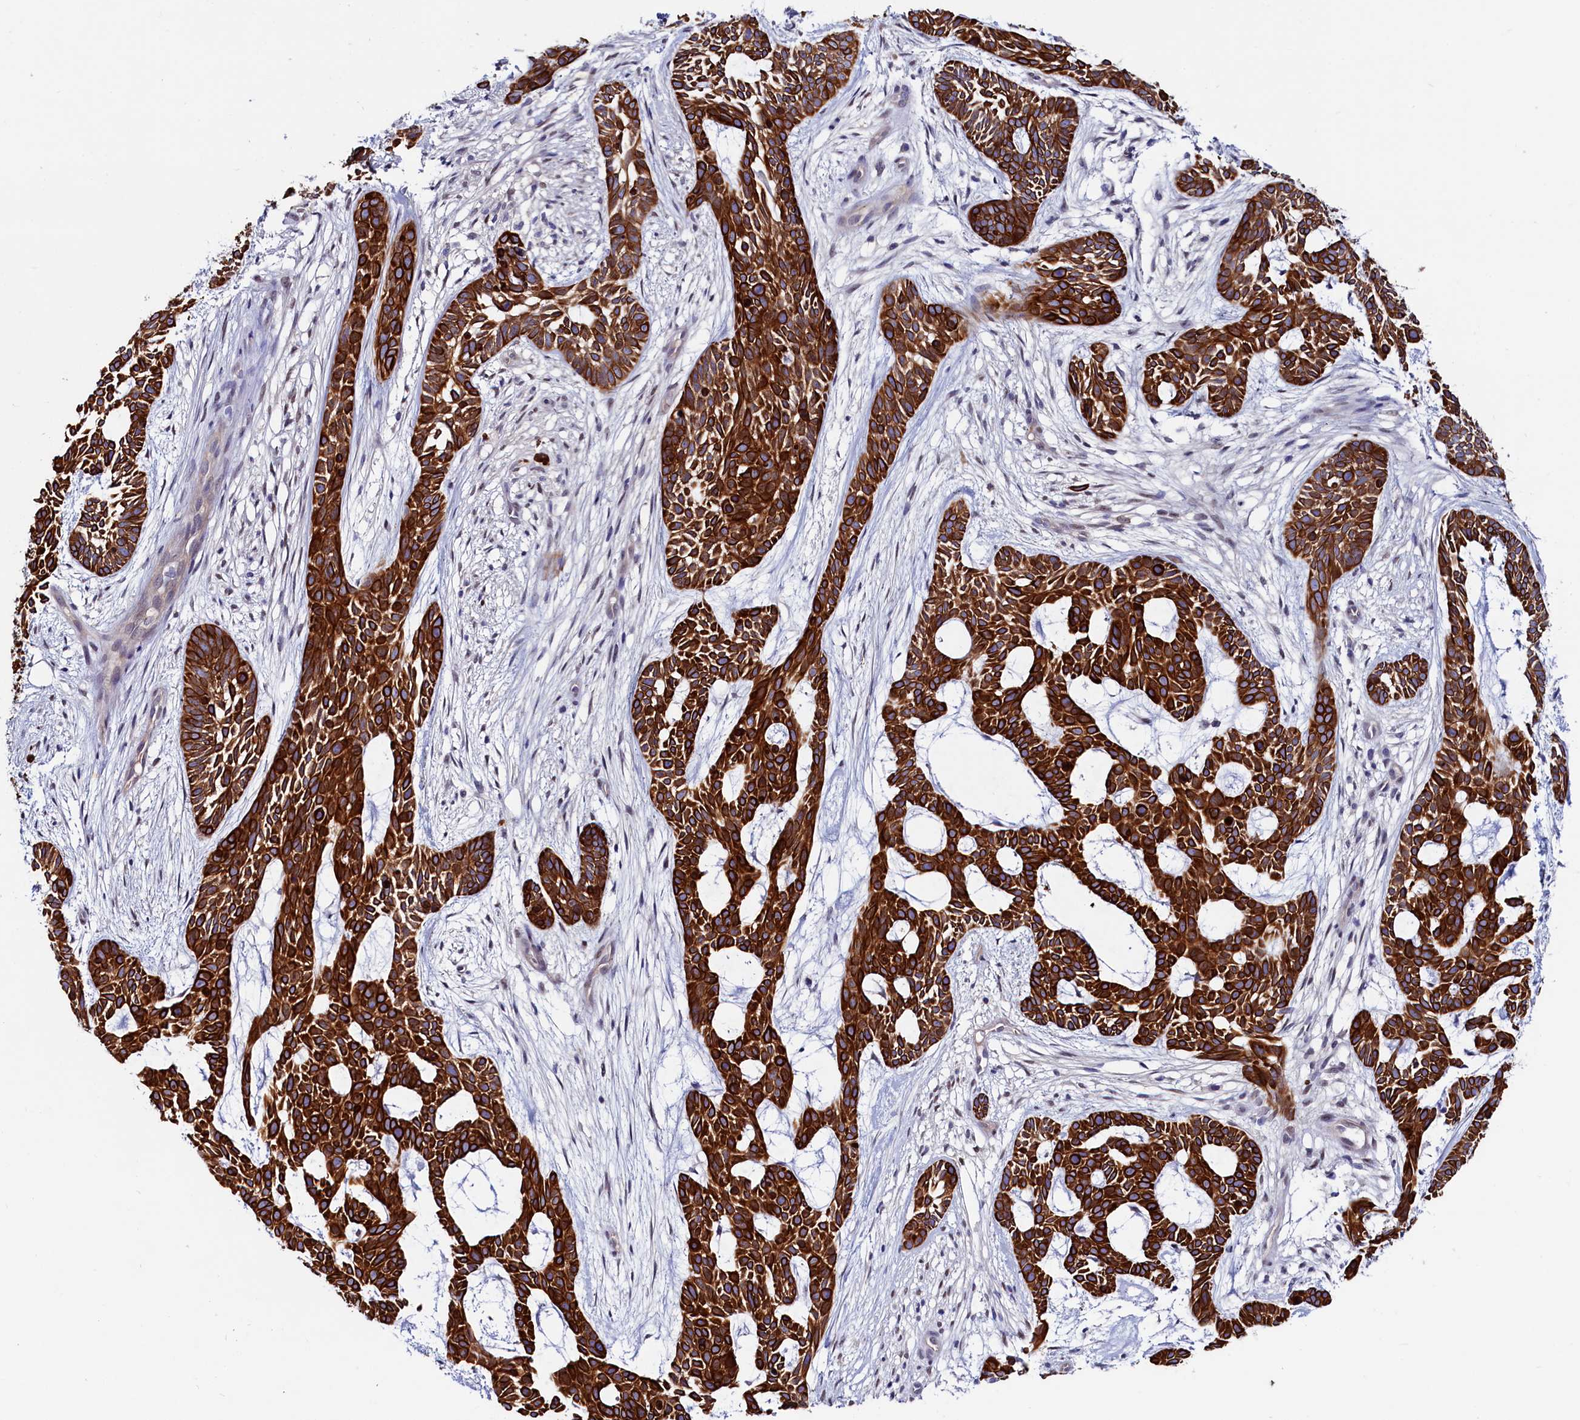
{"staining": {"intensity": "strong", "quantity": ">75%", "location": "cytoplasmic/membranous"}, "tissue": "skin cancer", "cell_type": "Tumor cells", "image_type": "cancer", "snomed": [{"axis": "morphology", "description": "Basal cell carcinoma"}, {"axis": "topography", "description": "Skin"}], "caption": "Approximately >75% of tumor cells in human basal cell carcinoma (skin) demonstrate strong cytoplasmic/membranous protein staining as visualized by brown immunohistochemical staining.", "gene": "ASTE1", "patient": {"sex": "male", "age": 89}}